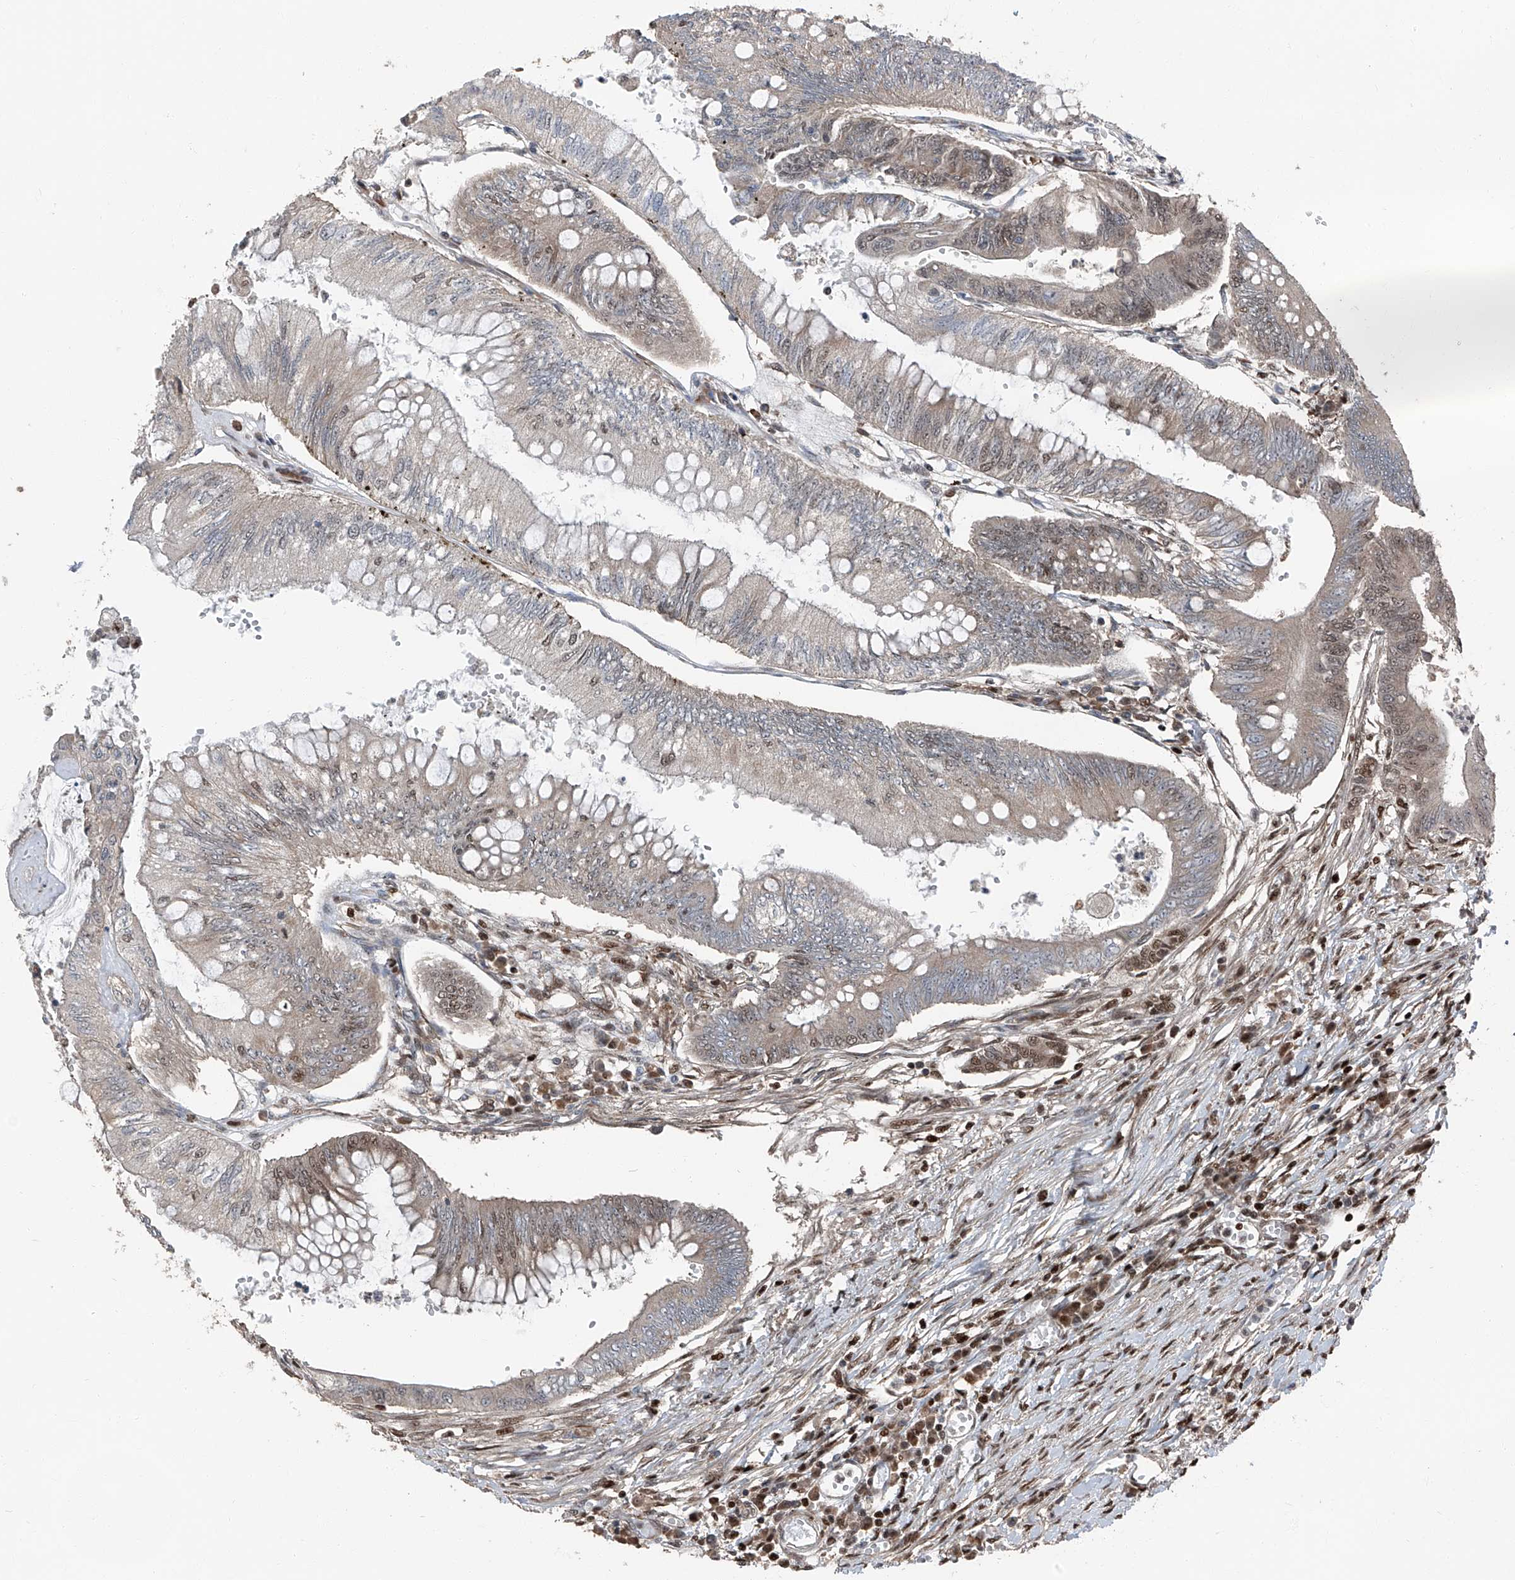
{"staining": {"intensity": "weak", "quantity": "25%-75%", "location": "cytoplasmic/membranous,nuclear"}, "tissue": "colorectal cancer", "cell_type": "Tumor cells", "image_type": "cancer", "snomed": [{"axis": "morphology", "description": "Adenoma, NOS"}, {"axis": "morphology", "description": "Adenocarcinoma, NOS"}, {"axis": "topography", "description": "Colon"}], "caption": "Approximately 25%-75% of tumor cells in adenoma (colorectal) display weak cytoplasmic/membranous and nuclear protein positivity as visualized by brown immunohistochemical staining.", "gene": "FKBP5", "patient": {"sex": "male", "age": 79}}